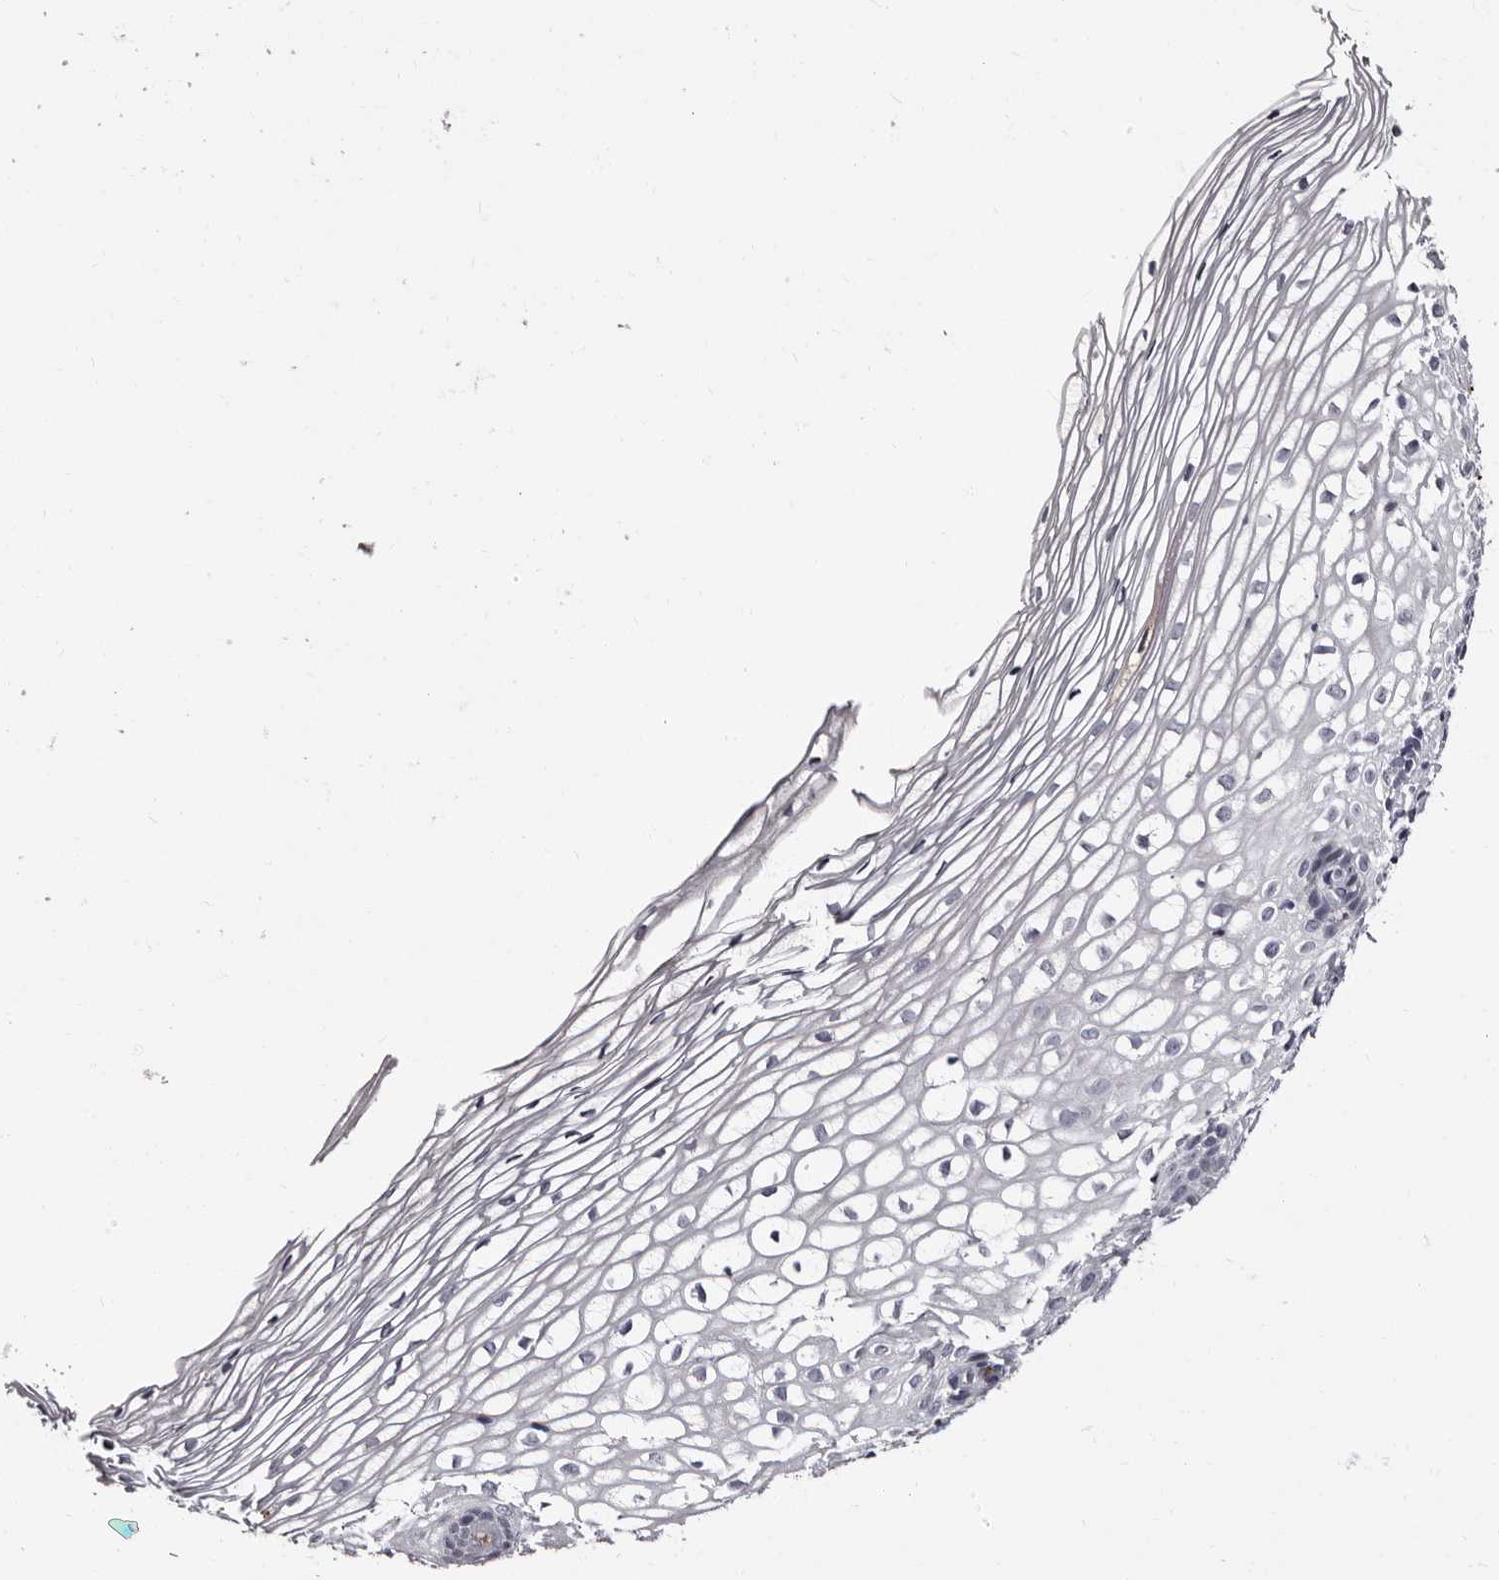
{"staining": {"intensity": "negative", "quantity": "none", "location": "none"}, "tissue": "cervix", "cell_type": "Glandular cells", "image_type": "normal", "snomed": [{"axis": "morphology", "description": "Normal tissue, NOS"}, {"axis": "topography", "description": "Cervix"}], "caption": "The IHC micrograph has no significant positivity in glandular cells of cervix. (DAB immunohistochemistry visualized using brightfield microscopy, high magnification).", "gene": "TBC1D22B", "patient": {"sex": "female", "age": 27}}